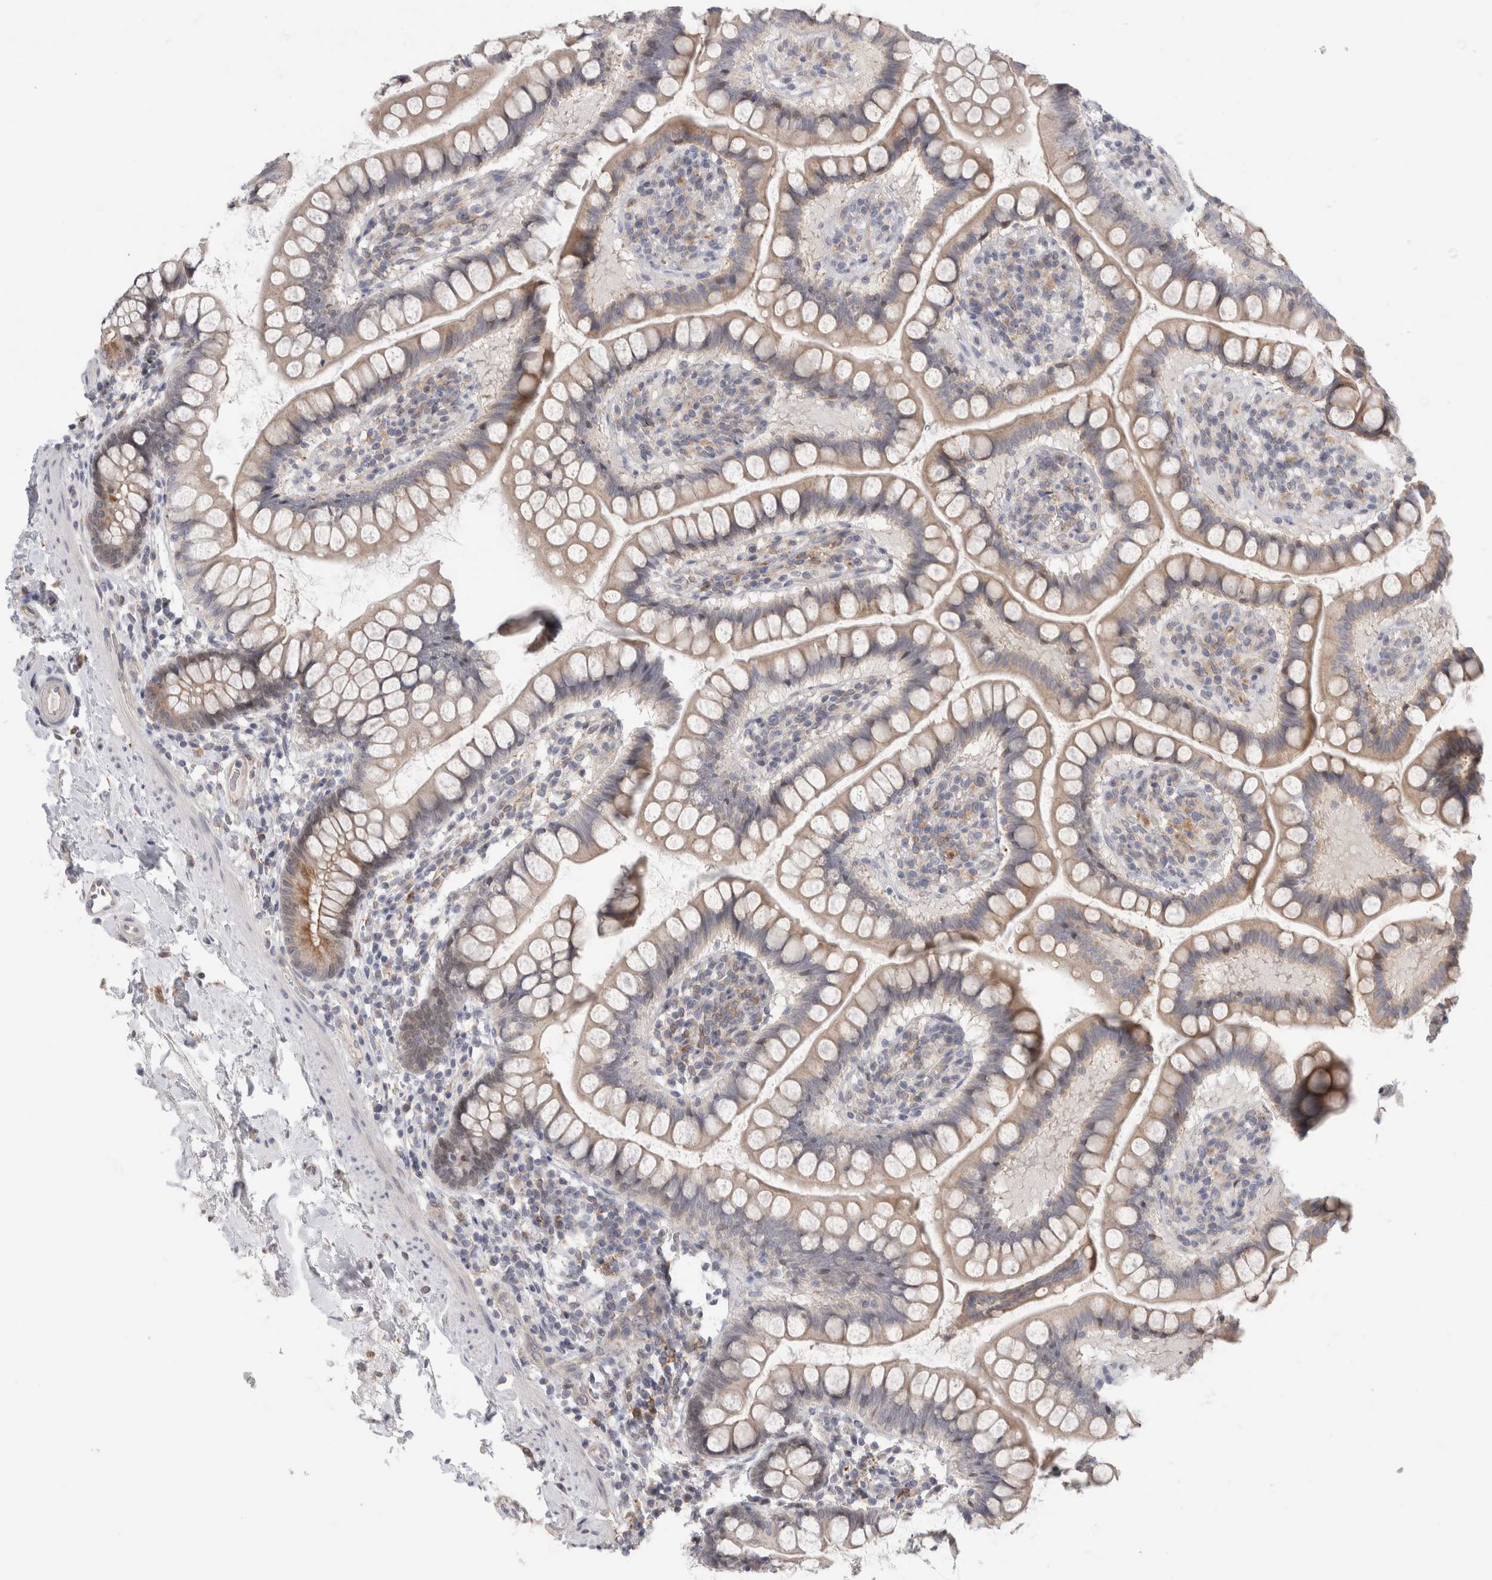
{"staining": {"intensity": "weak", "quantity": "<25%", "location": "cytoplasmic/membranous"}, "tissue": "small intestine", "cell_type": "Glandular cells", "image_type": "normal", "snomed": [{"axis": "morphology", "description": "Normal tissue, NOS"}, {"axis": "topography", "description": "Small intestine"}], "caption": "A high-resolution image shows immunohistochemistry staining of normal small intestine, which shows no significant positivity in glandular cells. Nuclei are stained in blue.", "gene": "SYTL5", "patient": {"sex": "female", "age": 84}}